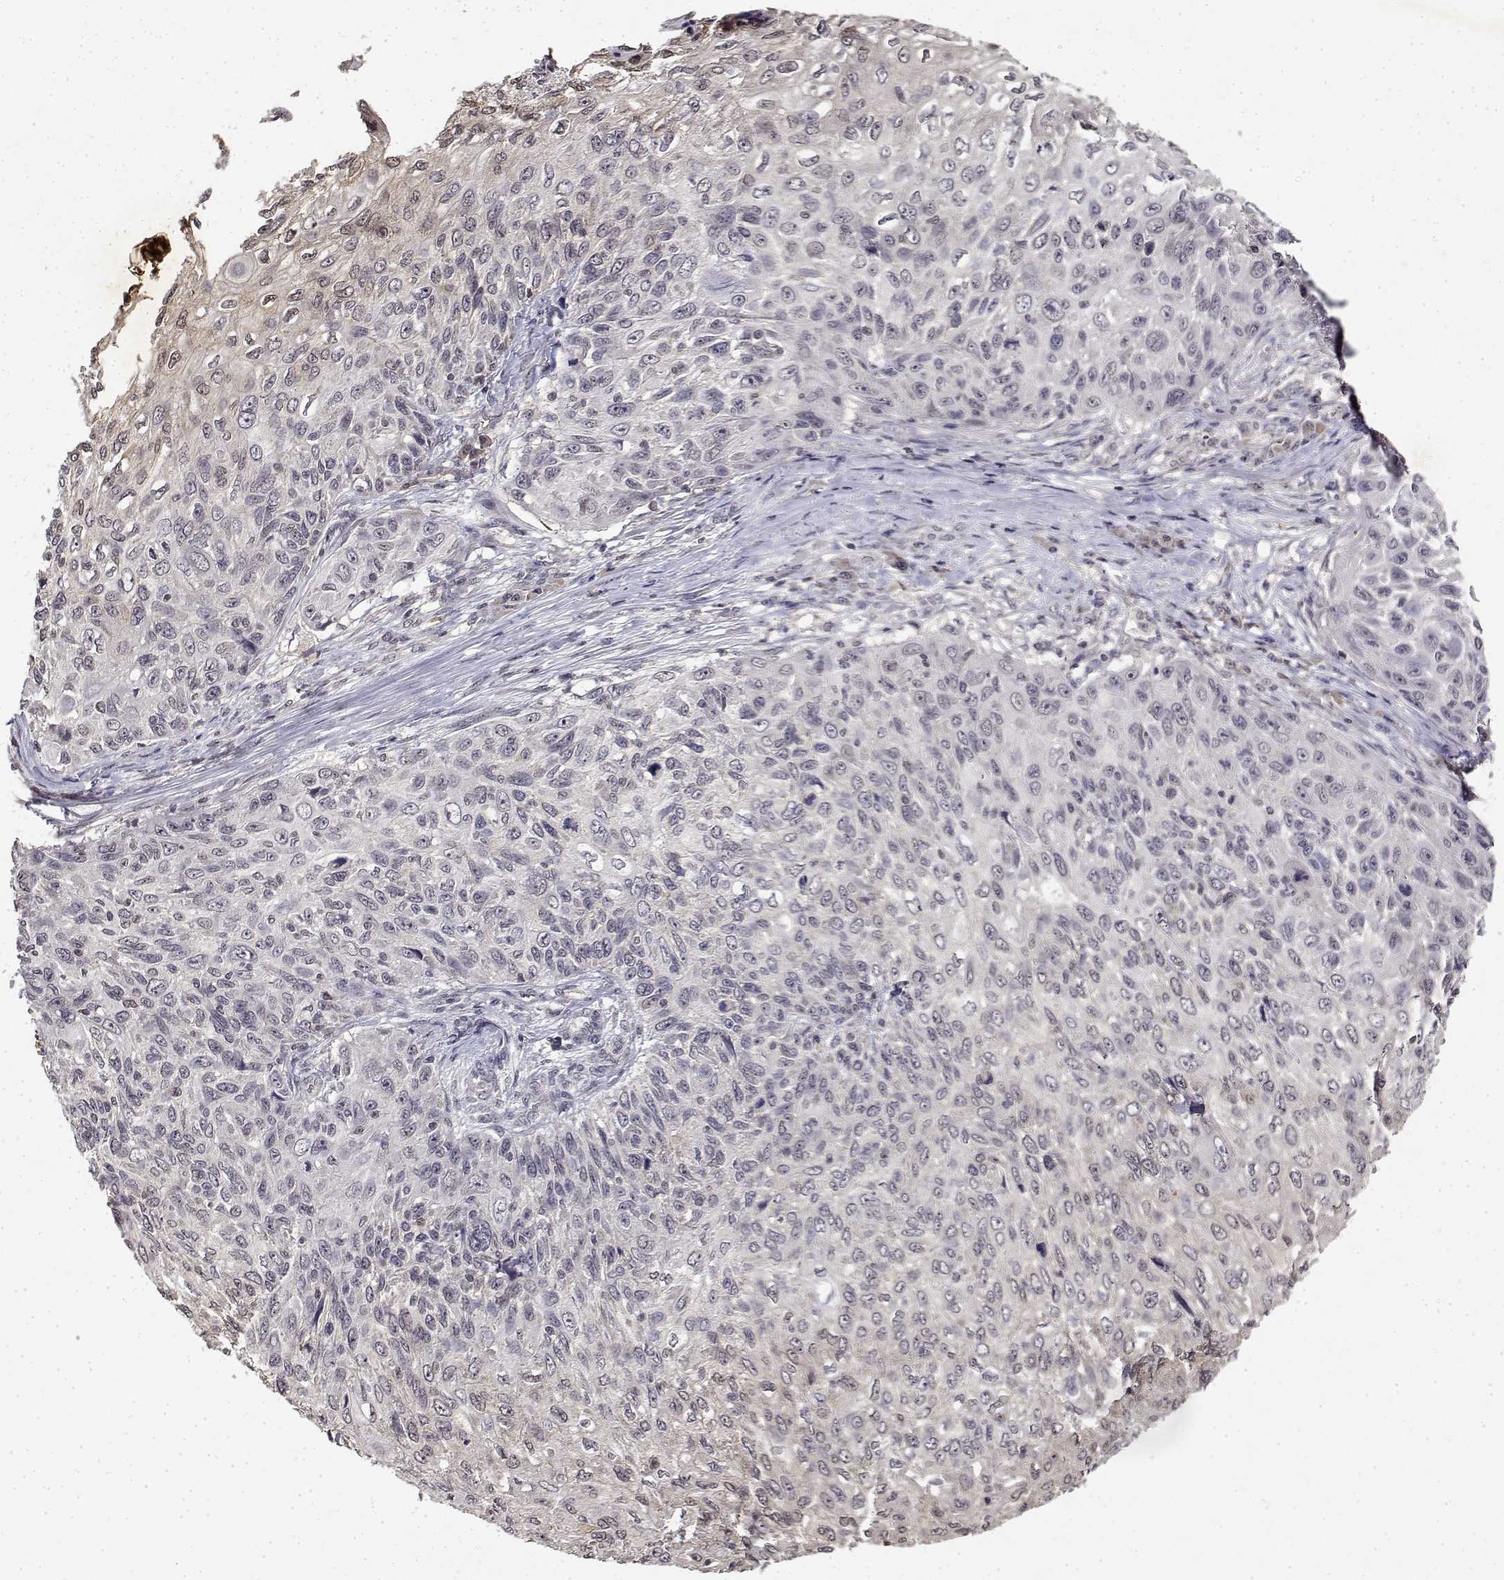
{"staining": {"intensity": "weak", "quantity": "<25%", "location": "cytoplasmic/membranous"}, "tissue": "skin cancer", "cell_type": "Tumor cells", "image_type": "cancer", "snomed": [{"axis": "morphology", "description": "Squamous cell carcinoma, NOS"}, {"axis": "topography", "description": "Skin"}], "caption": "A histopathology image of skin cancer (squamous cell carcinoma) stained for a protein exhibits no brown staining in tumor cells. (Brightfield microscopy of DAB (3,3'-diaminobenzidine) immunohistochemistry at high magnification).", "gene": "BDNF", "patient": {"sex": "male", "age": 92}}